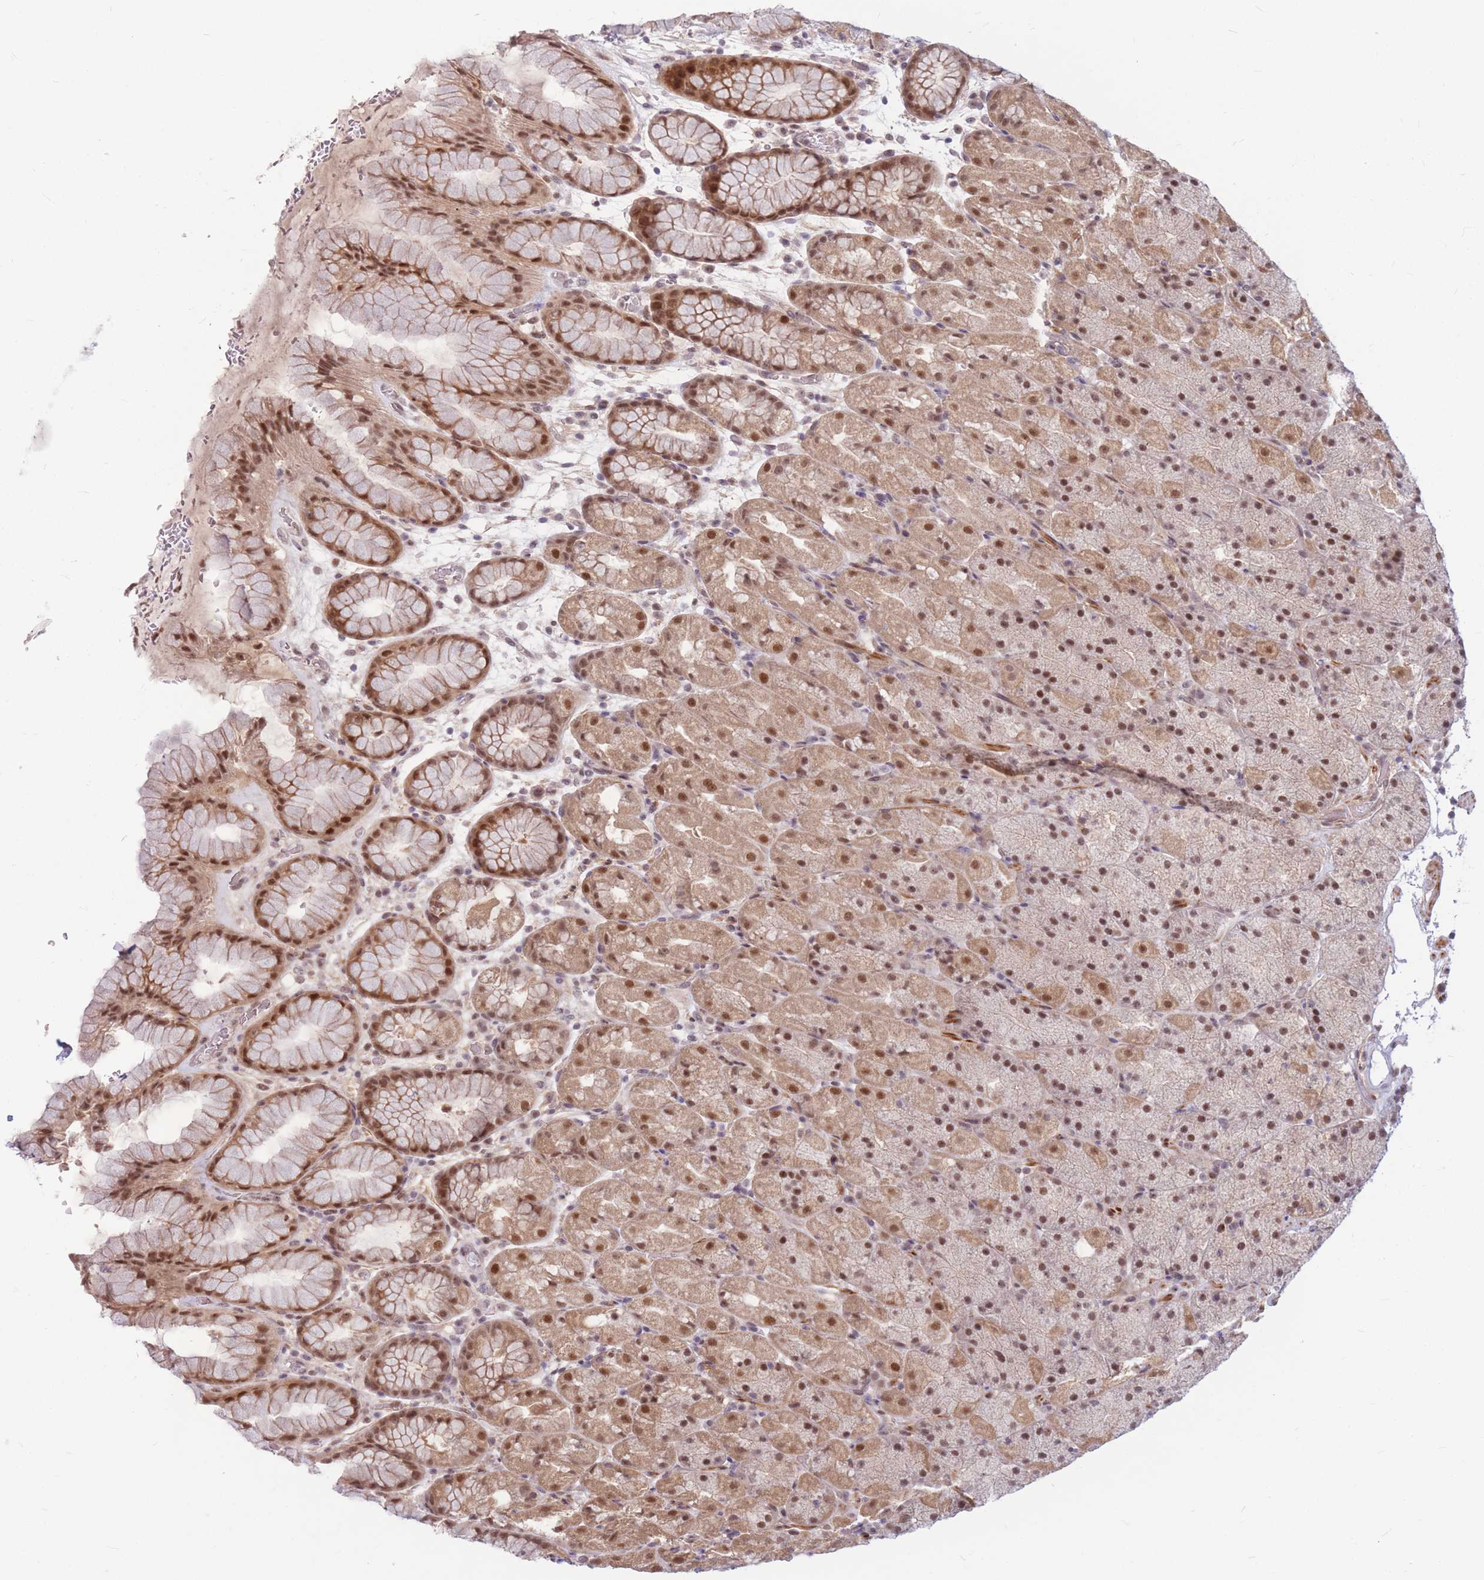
{"staining": {"intensity": "moderate", "quantity": ">75%", "location": "cytoplasmic/membranous,nuclear"}, "tissue": "stomach", "cell_type": "Glandular cells", "image_type": "normal", "snomed": [{"axis": "morphology", "description": "Normal tissue, NOS"}, {"axis": "topography", "description": "Stomach, upper"}, {"axis": "topography", "description": "Stomach, lower"}], "caption": "Immunohistochemical staining of benign stomach reveals moderate cytoplasmic/membranous,nuclear protein expression in approximately >75% of glandular cells.", "gene": "ERCC2", "patient": {"sex": "male", "age": 67}}